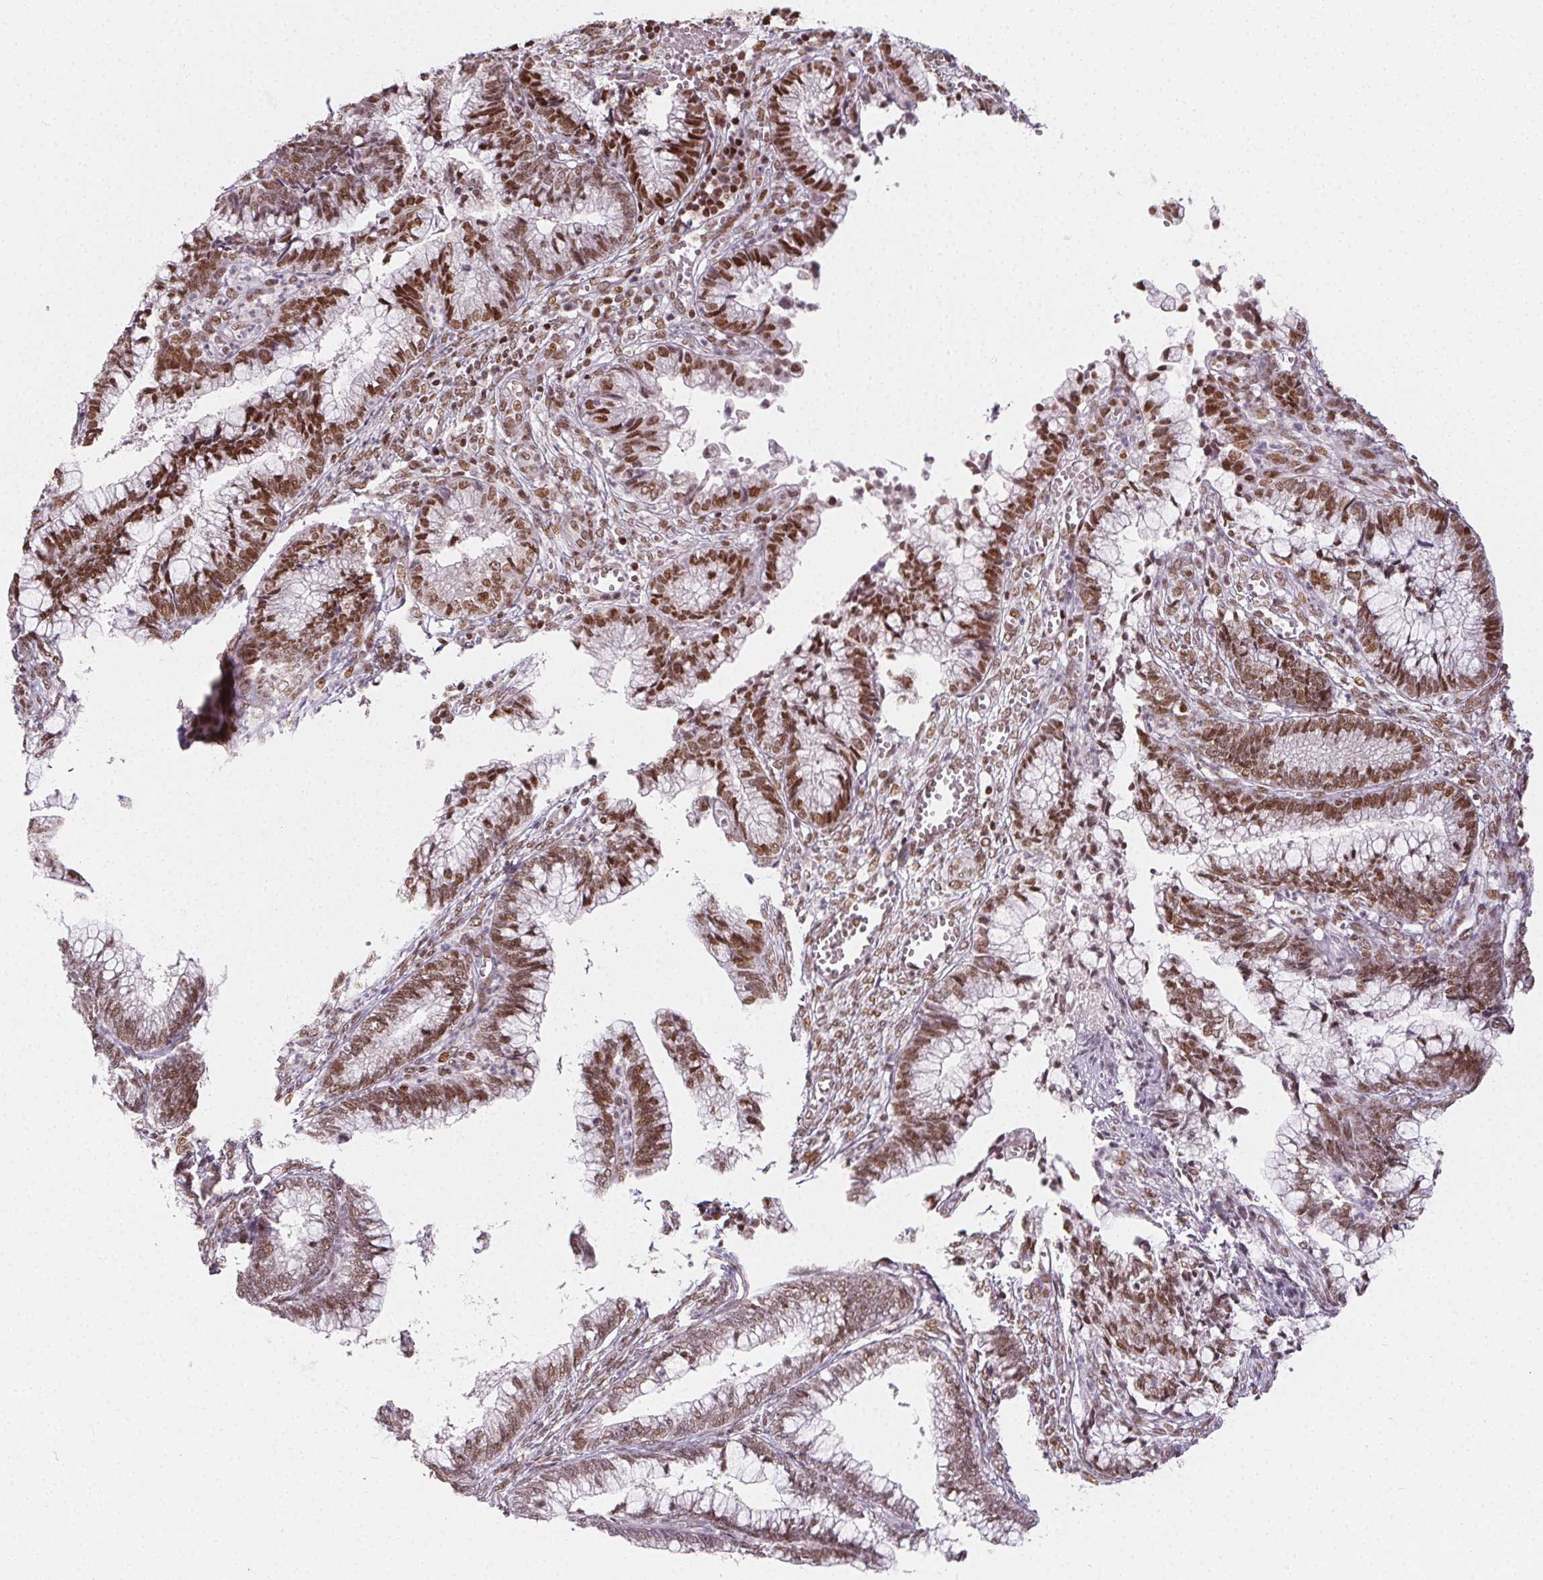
{"staining": {"intensity": "moderate", "quantity": ">75%", "location": "nuclear"}, "tissue": "cervical cancer", "cell_type": "Tumor cells", "image_type": "cancer", "snomed": [{"axis": "morphology", "description": "Adenocarcinoma, NOS"}, {"axis": "topography", "description": "Cervix"}], "caption": "DAB (3,3'-diaminobenzidine) immunohistochemical staining of adenocarcinoma (cervical) demonstrates moderate nuclear protein expression in about >75% of tumor cells.", "gene": "KMT2A", "patient": {"sex": "female", "age": 44}}